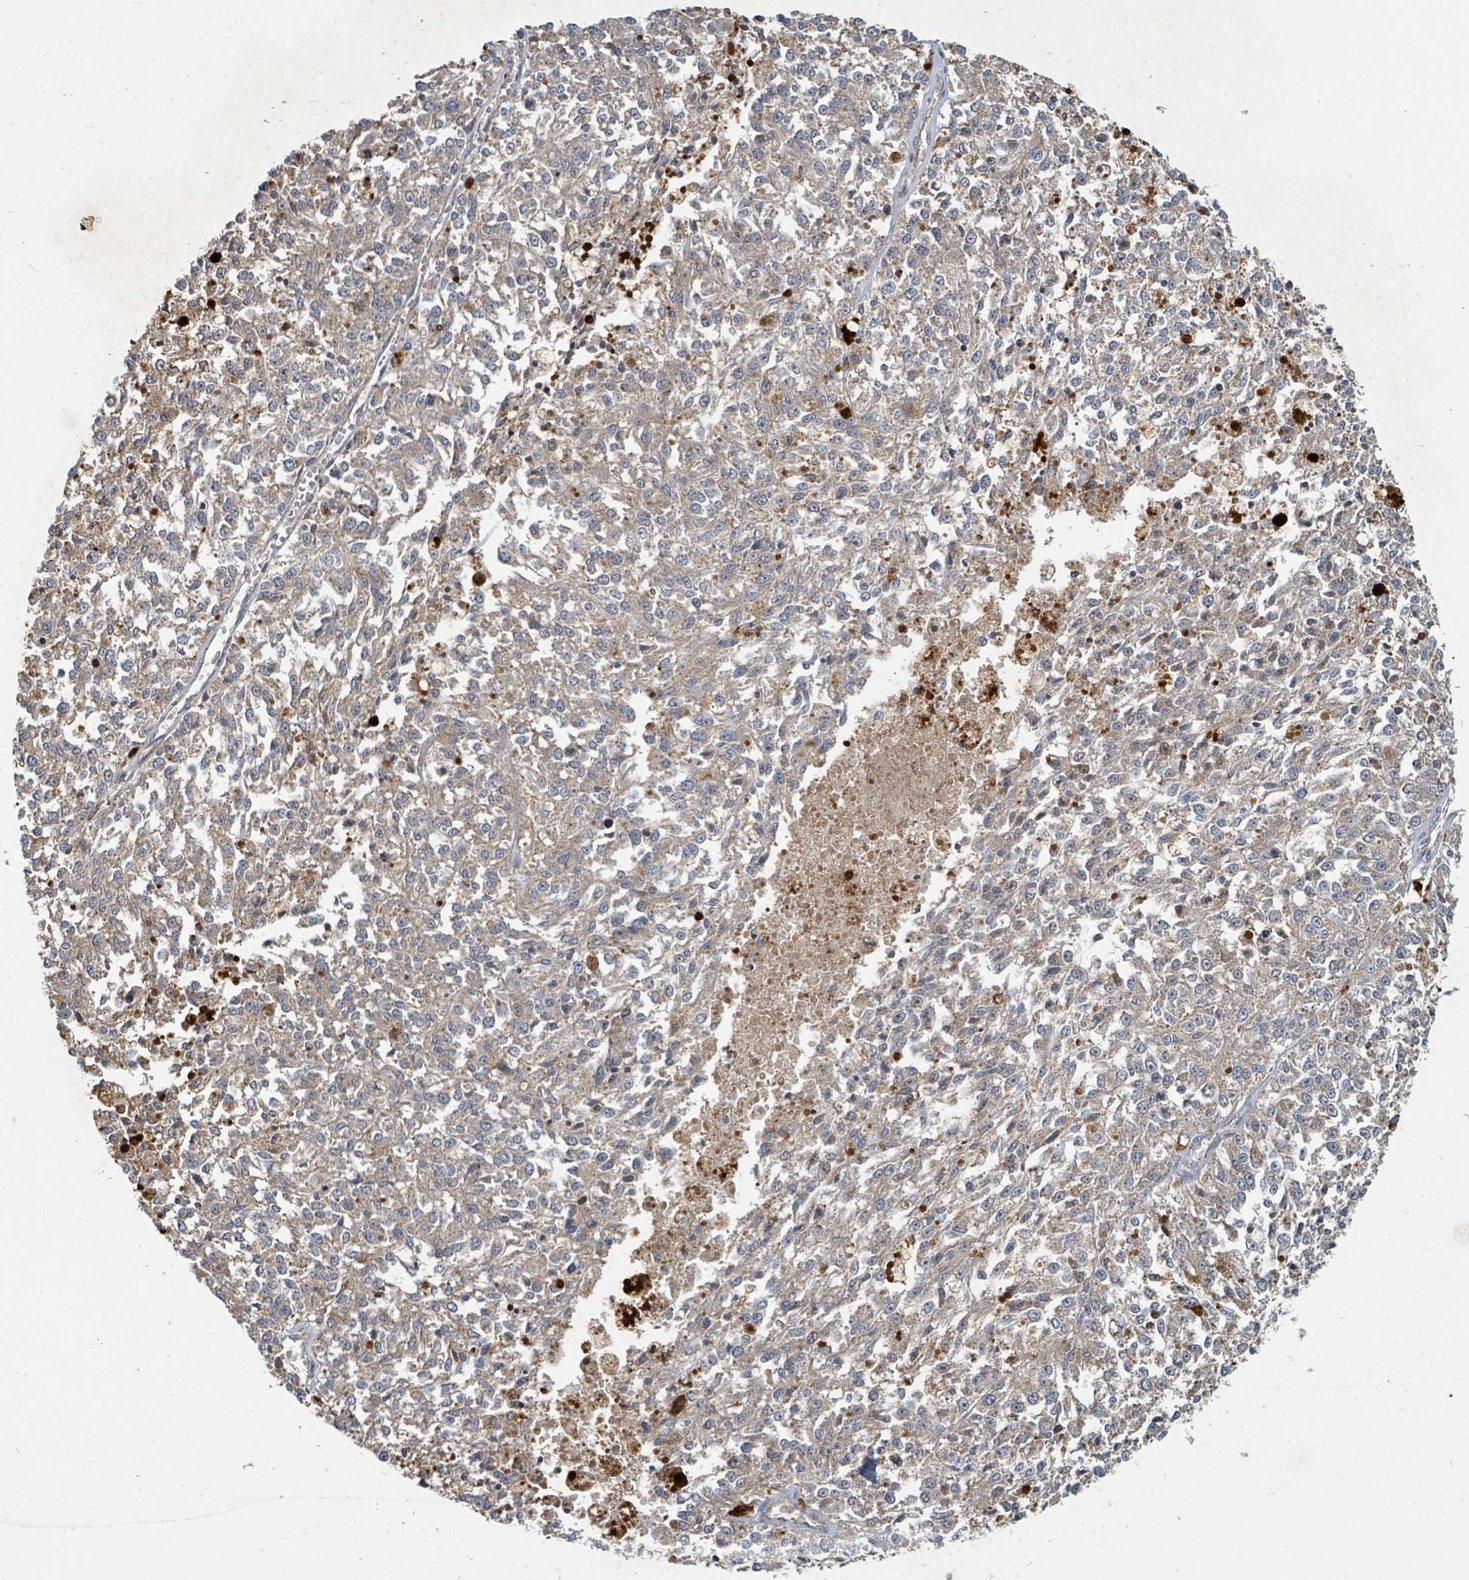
{"staining": {"intensity": "weak", "quantity": "25%-75%", "location": "cytoplasmic/membranous"}, "tissue": "melanoma", "cell_type": "Tumor cells", "image_type": "cancer", "snomed": [{"axis": "morphology", "description": "Malignant melanoma, NOS"}, {"axis": "topography", "description": "Skin"}], "caption": "Immunohistochemical staining of melanoma demonstrates low levels of weak cytoplasmic/membranous staining in approximately 25%-75% of tumor cells.", "gene": "DPM1", "patient": {"sex": "female", "age": 64}}